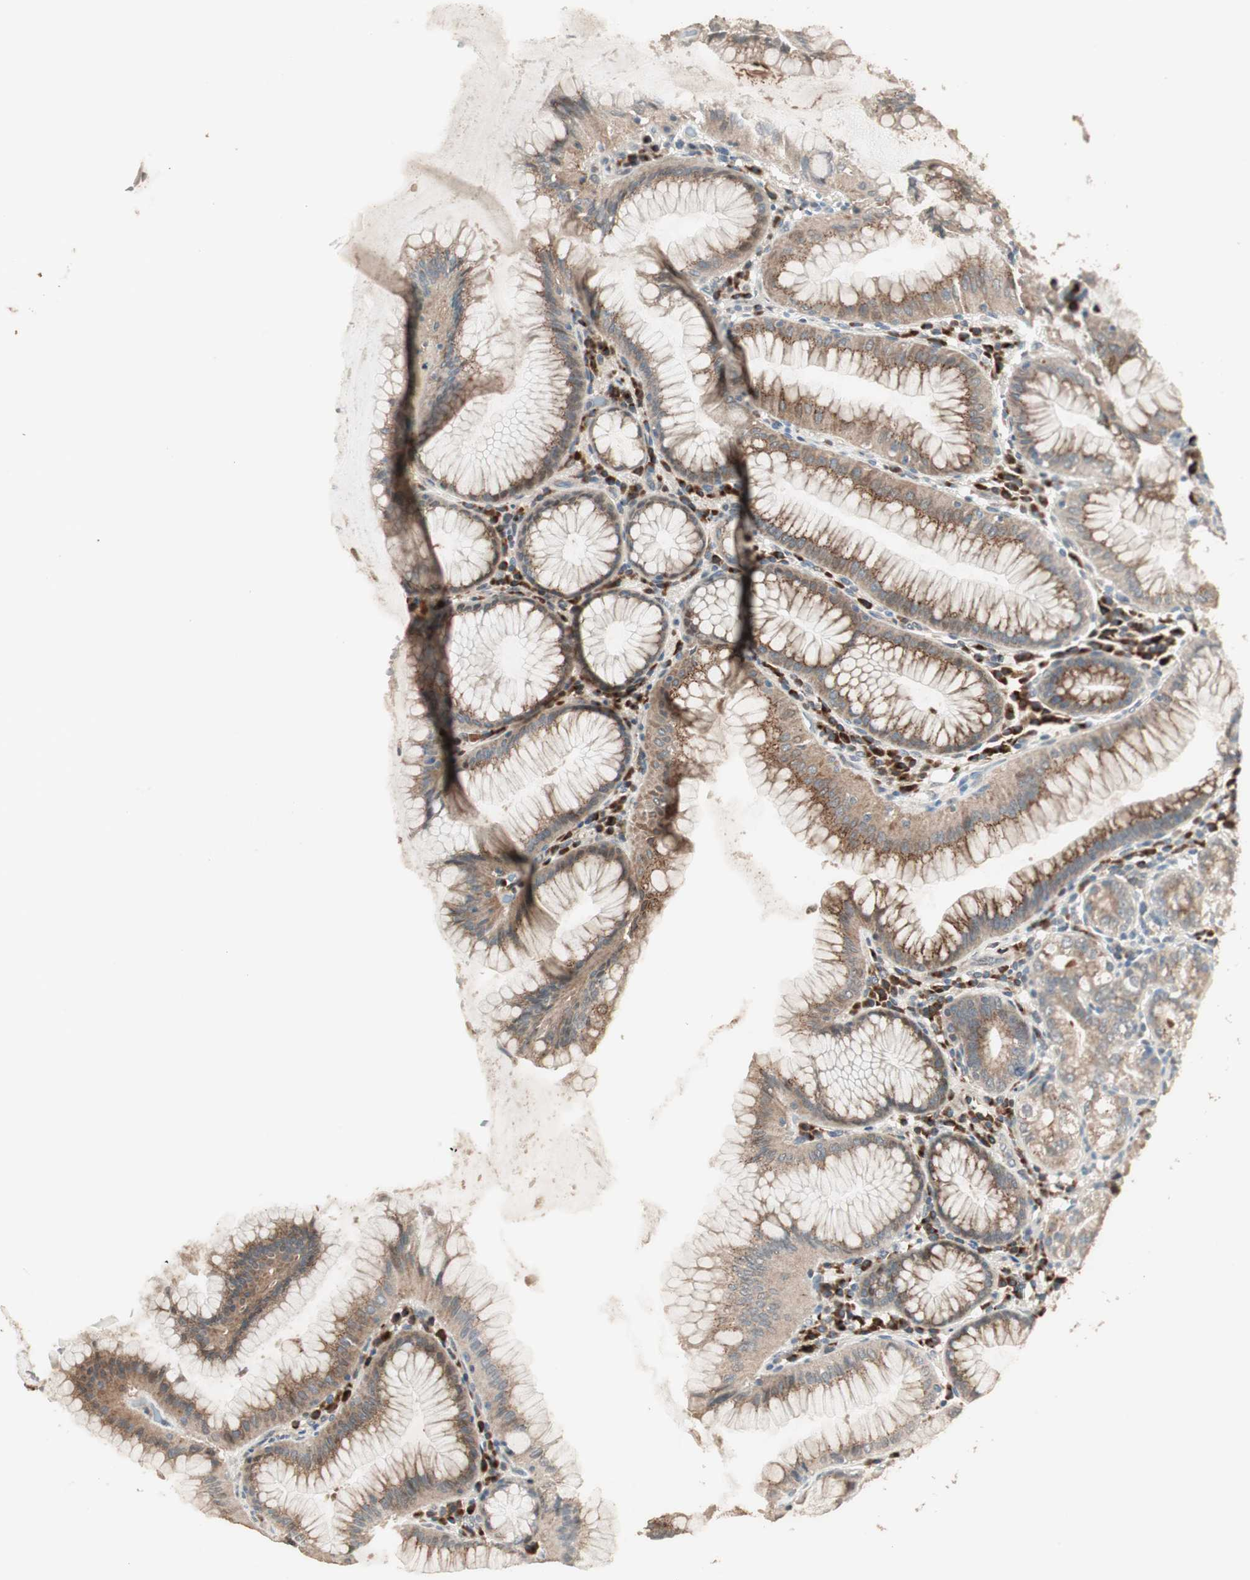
{"staining": {"intensity": "moderate", "quantity": ">75%", "location": "cytoplasmic/membranous"}, "tissue": "stomach", "cell_type": "Glandular cells", "image_type": "normal", "snomed": [{"axis": "morphology", "description": "Normal tissue, NOS"}, {"axis": "topography", "description": "Stomach, lower"}], "caption": "Protein analysis of benign stomach reveals moderate cytoplasmic/membranous expression in approximately >75% of glandular cells. (DAB IHC with brightfield microscopy, high magnification).", "gene": "RARRES1", "patient": {"sex": "female", "age": 76}}